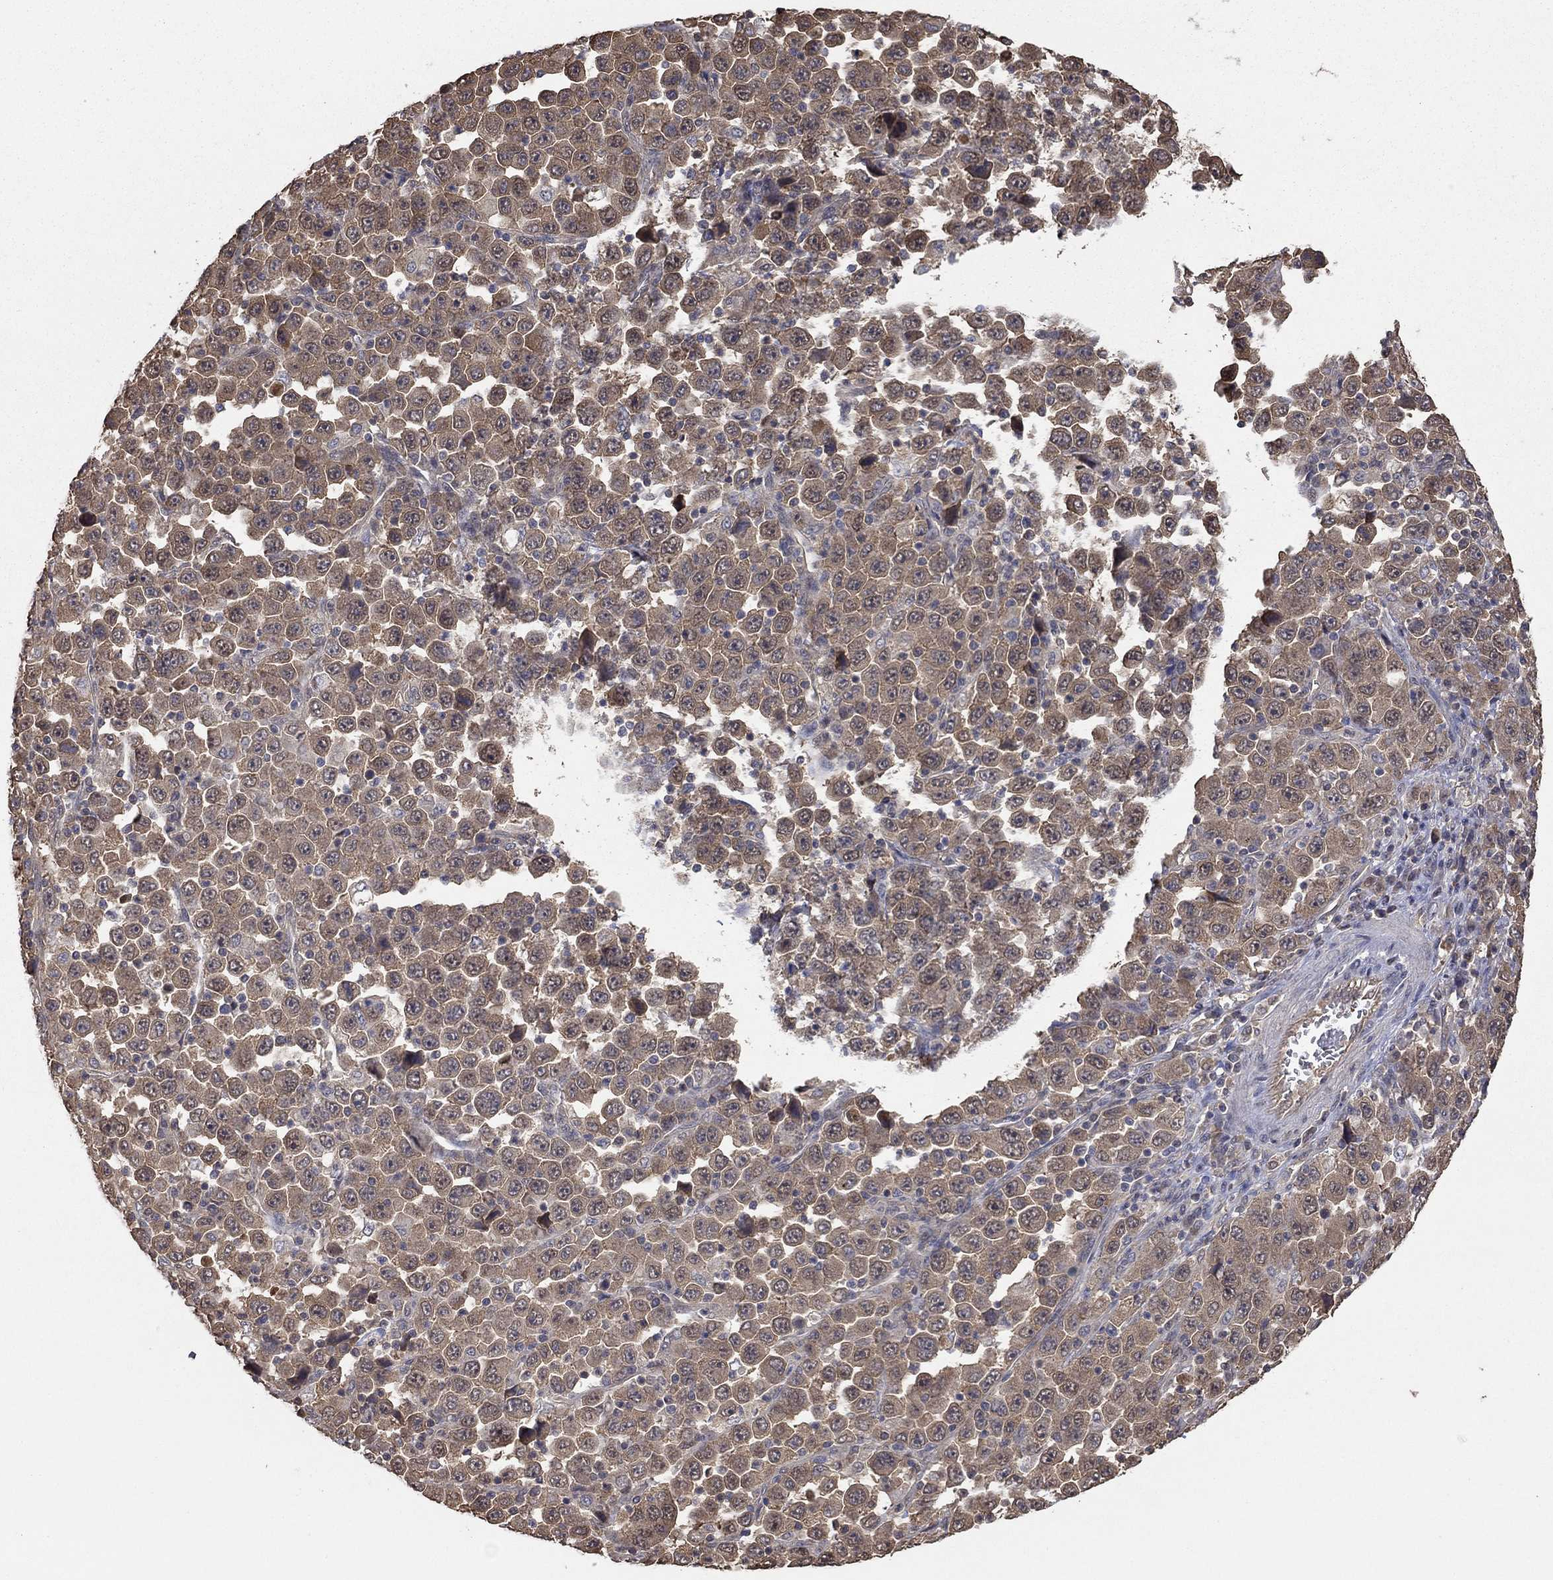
{"staining": {"intensity": "moderate", "quantity": "25%-75%", "location": "cytoplasmic/membranous"}, "tissue": "stomach cancer", "cell_type": "Tumor cells", "image_type": "cancer", "snomed": [{"axis": "morphology", "description": "Normal tissue, NOS"}, {"axis": "morphology", "description": "Adenocarcinoma, NOS"}, {"axis": "topography", "description": "Stomach, upper"}, {"axis": "topography", "description": "Stomach"}], "caption": "Protein staining by IHC displays moderate cytoplasmic/membranous staining in about 25%-75% of tumor cells in stomach adenocarcinoma. (DAB (3,3'-diaminobenzidine) IHC, brown staining for protein, blue staining for nuclei).", "gene": "RNF114", "patient": {"sex": "male", "age": 59}}